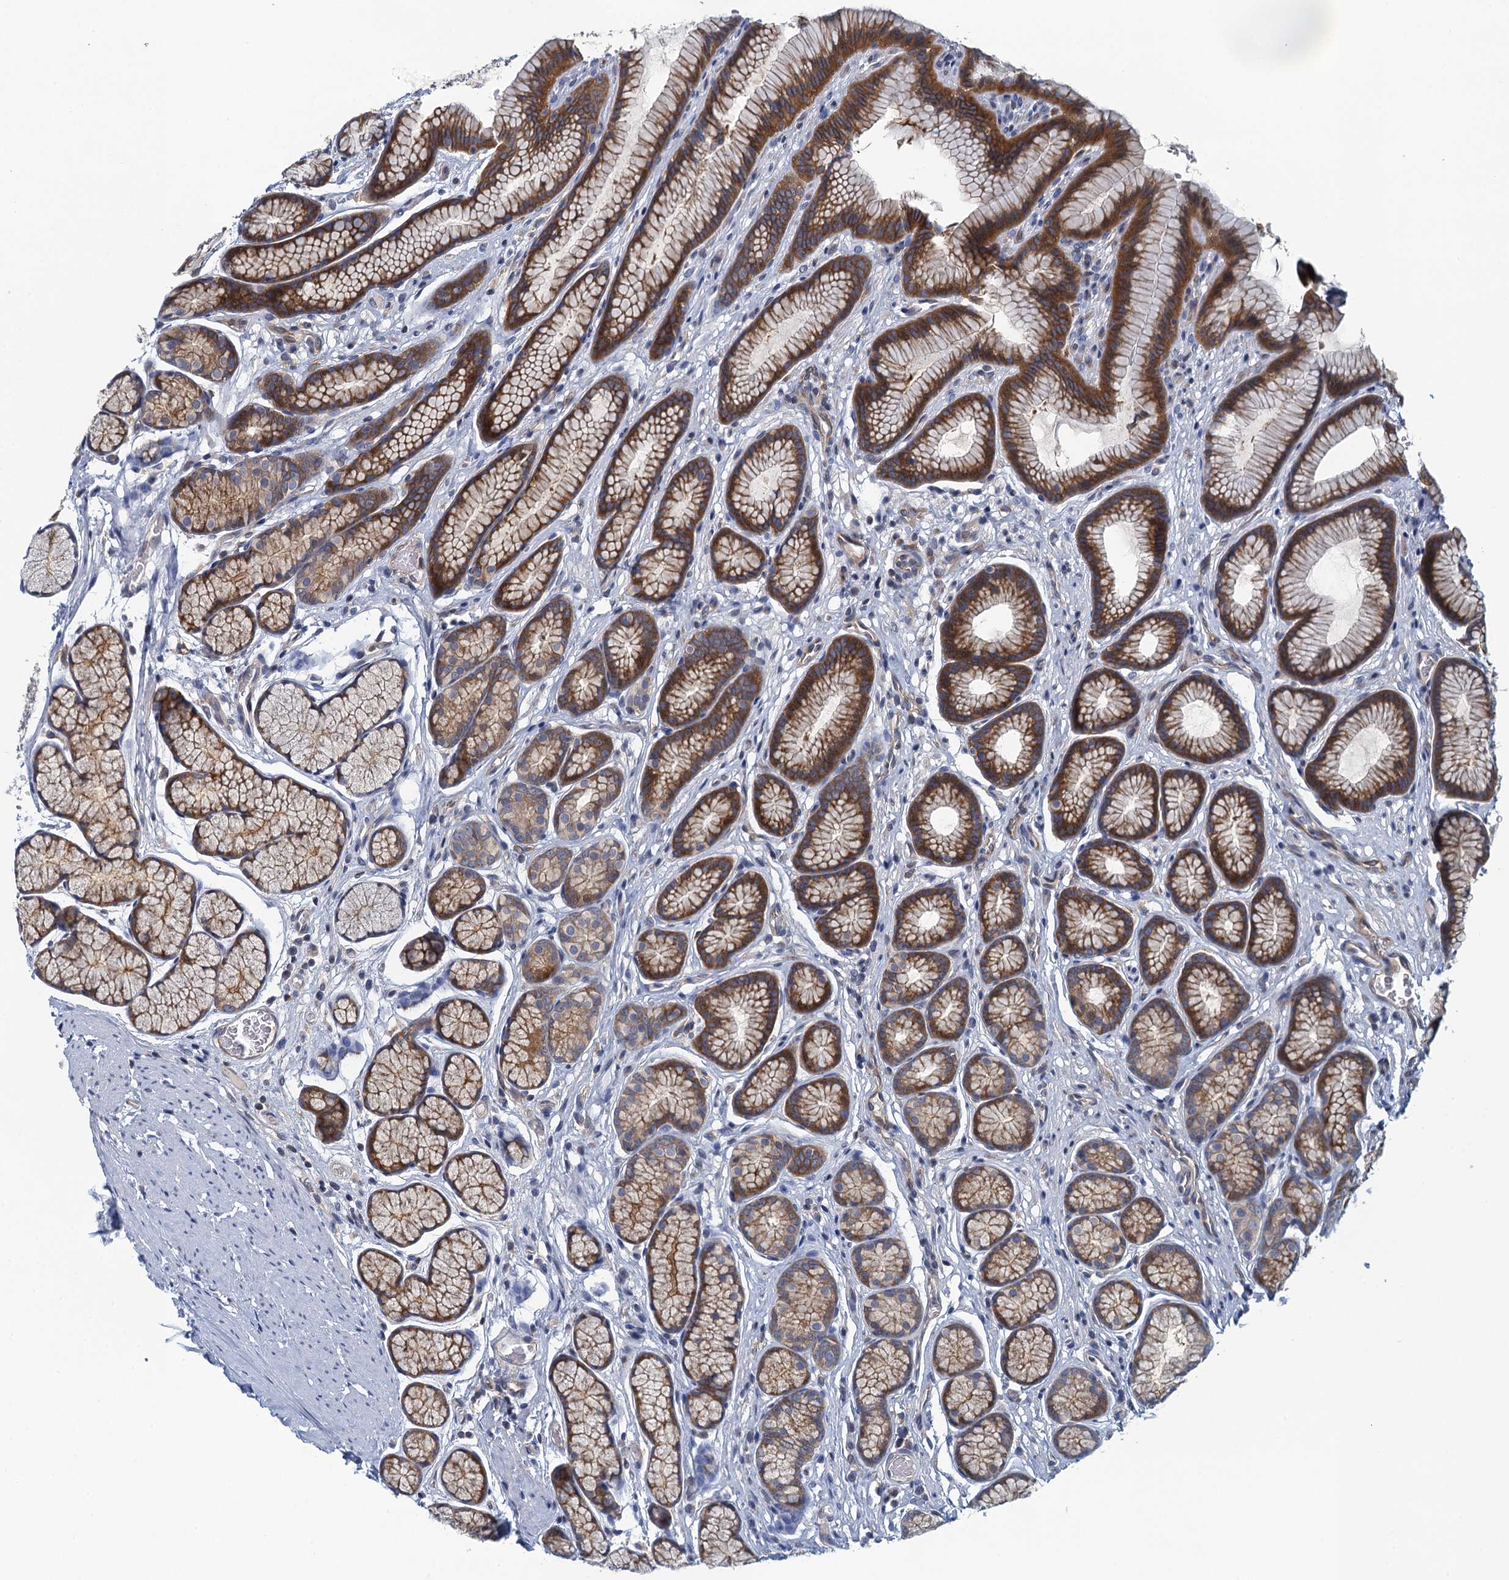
{"staining": {"intensity": "strong", "quantity": ">75%", "location": "cytoplasmic/membranous"}, "tissue": "stomach", "cell_type": "Glandular cells", "image_type": "normal", "snomed": [{"axis": "morphology", "description": "Normal tissue, NOS"}, {"axis": "topography", "description": "Stomach"}], "caption": "Immunohistochemistry (IHC) photomicrograph of normal stomach stained for a protein (brown), which exhibits high levels of strong cytoplasmic/membranous staining in about >75% of glandular cells.", "gene": "NCKAP1L", "patient": {"sex": "male", "age": 42}}